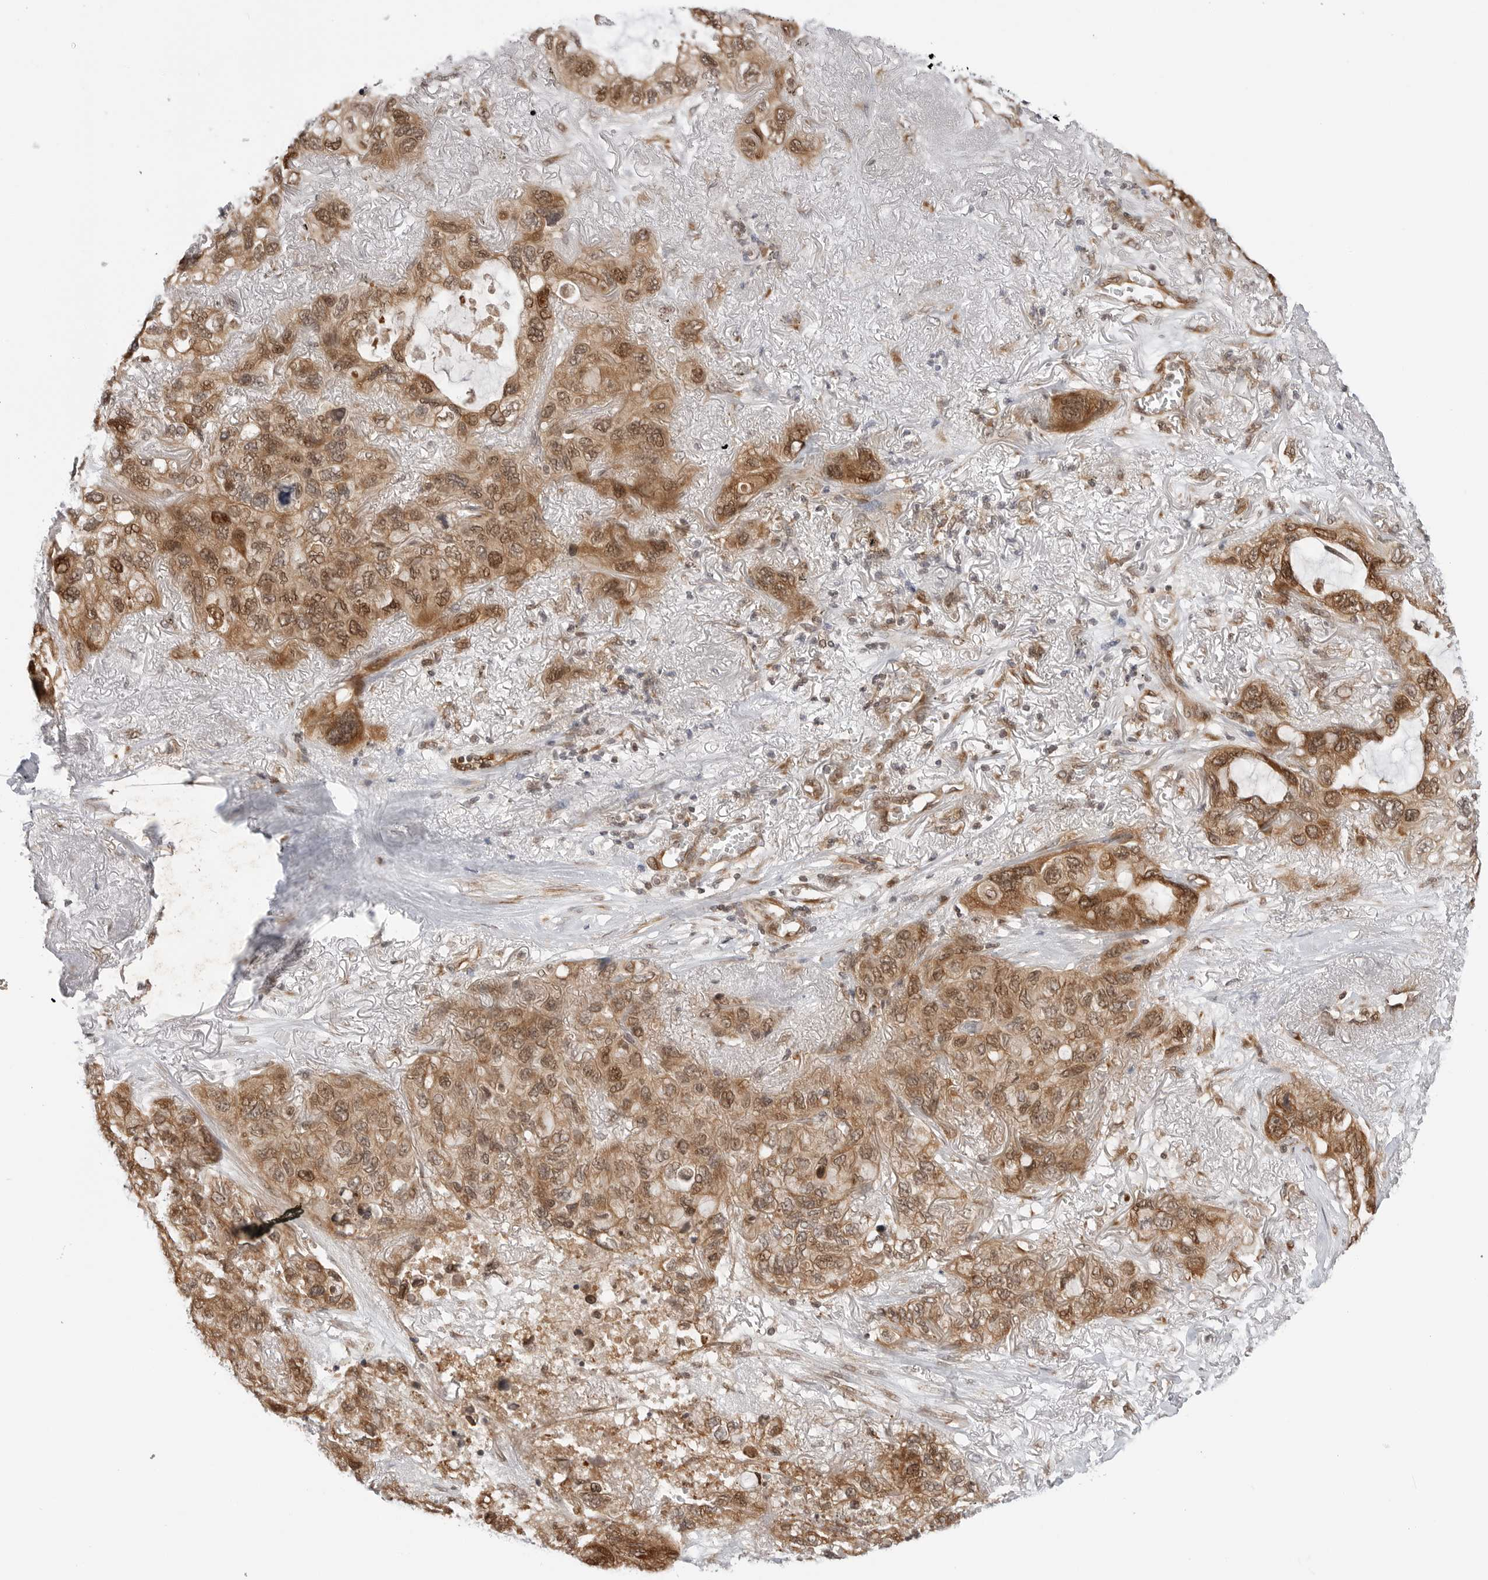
{"staining": {"intensity": "moderate", "quantity": ">75%", "location": "cytoplasmic/membranous,nuclear"}, "tissue": "lung cancer", "cell_type": "Tumor cells", "image_type": "cancer", "snomed": [{"axis": "morphology", "description": "Squamous cell carcinoma, NOS"}, {"axis": "topography", "description": "Lung"}], "caption": "High-power microscopy captured an immunohistochemistry micrograph of lung cancer (squamous cell carcinoma), revealing moderate cytoplasmic/membranous and nuclear positivity in about >75% of tumor cells.", "gene": "TIPRL", "patient": {"sex": "female", "age": 73}}